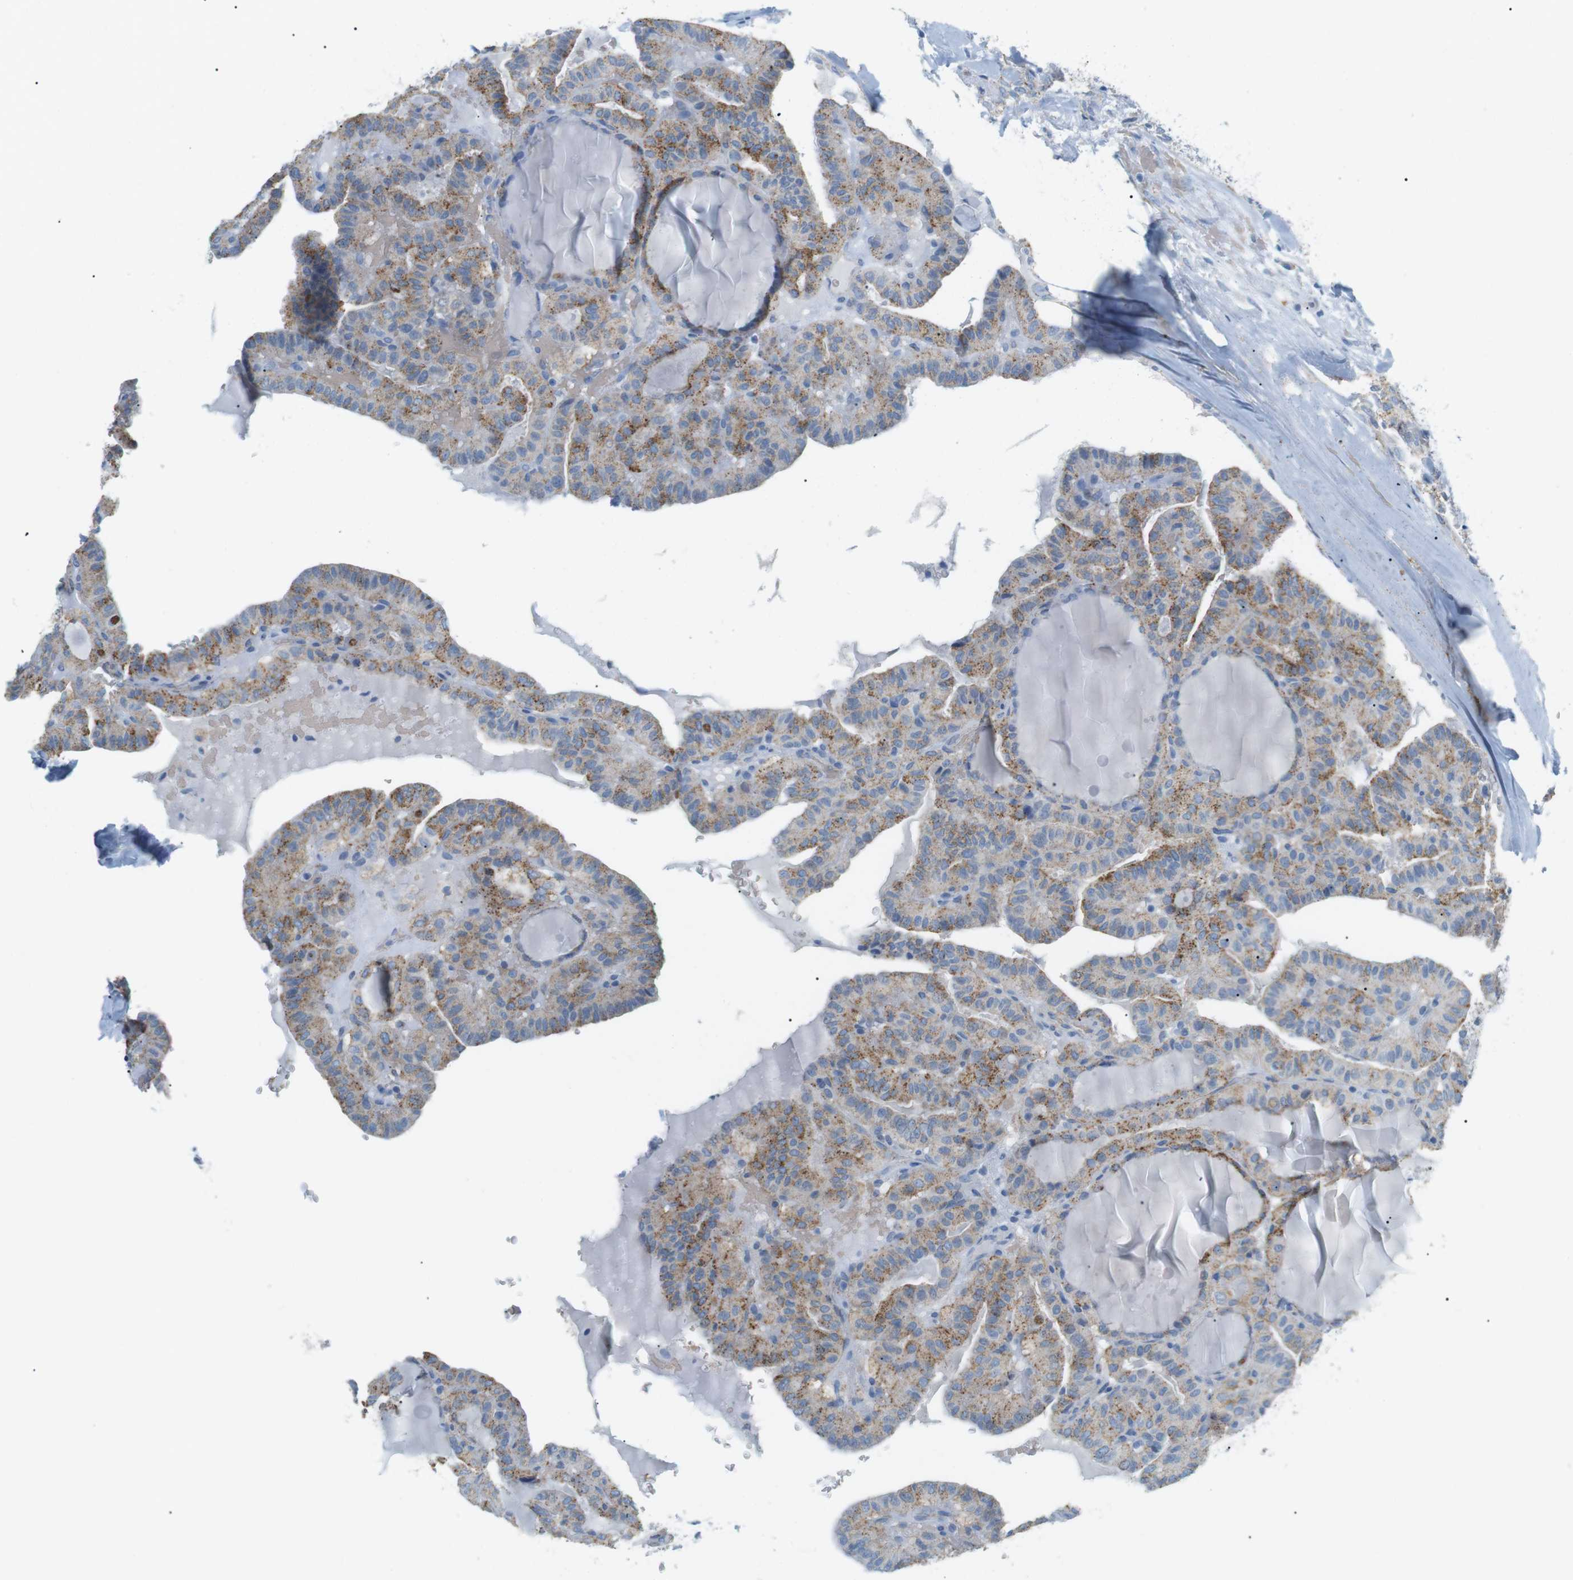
{"staining": {"intensity": "moderate", "quantity": ">75%", "location": "cytoplasmic/membranous"}, "tissue": "thyroid cancer", "cell_type": "Tumor cells", "image_type": "cancer", "snomed": [{"axis": "morphology", "description": "Papillary adenocarcinoma, NOS"}, {"axis": "topography", "description": "Thyroid gland"}], "caption": "IHC histopathology image of neoplastic tissue: human thyroid papillary adenocarcinoma stained using immunohistochemistry reveals medium levels of moderate protein expression localized specifically in the cytoplasmic/membranous of tumor cells, appearing as a cytoplasmic/membranous brown color.", "gene": "VAMP1", "patient": {"sex": "male", "age": 77}}